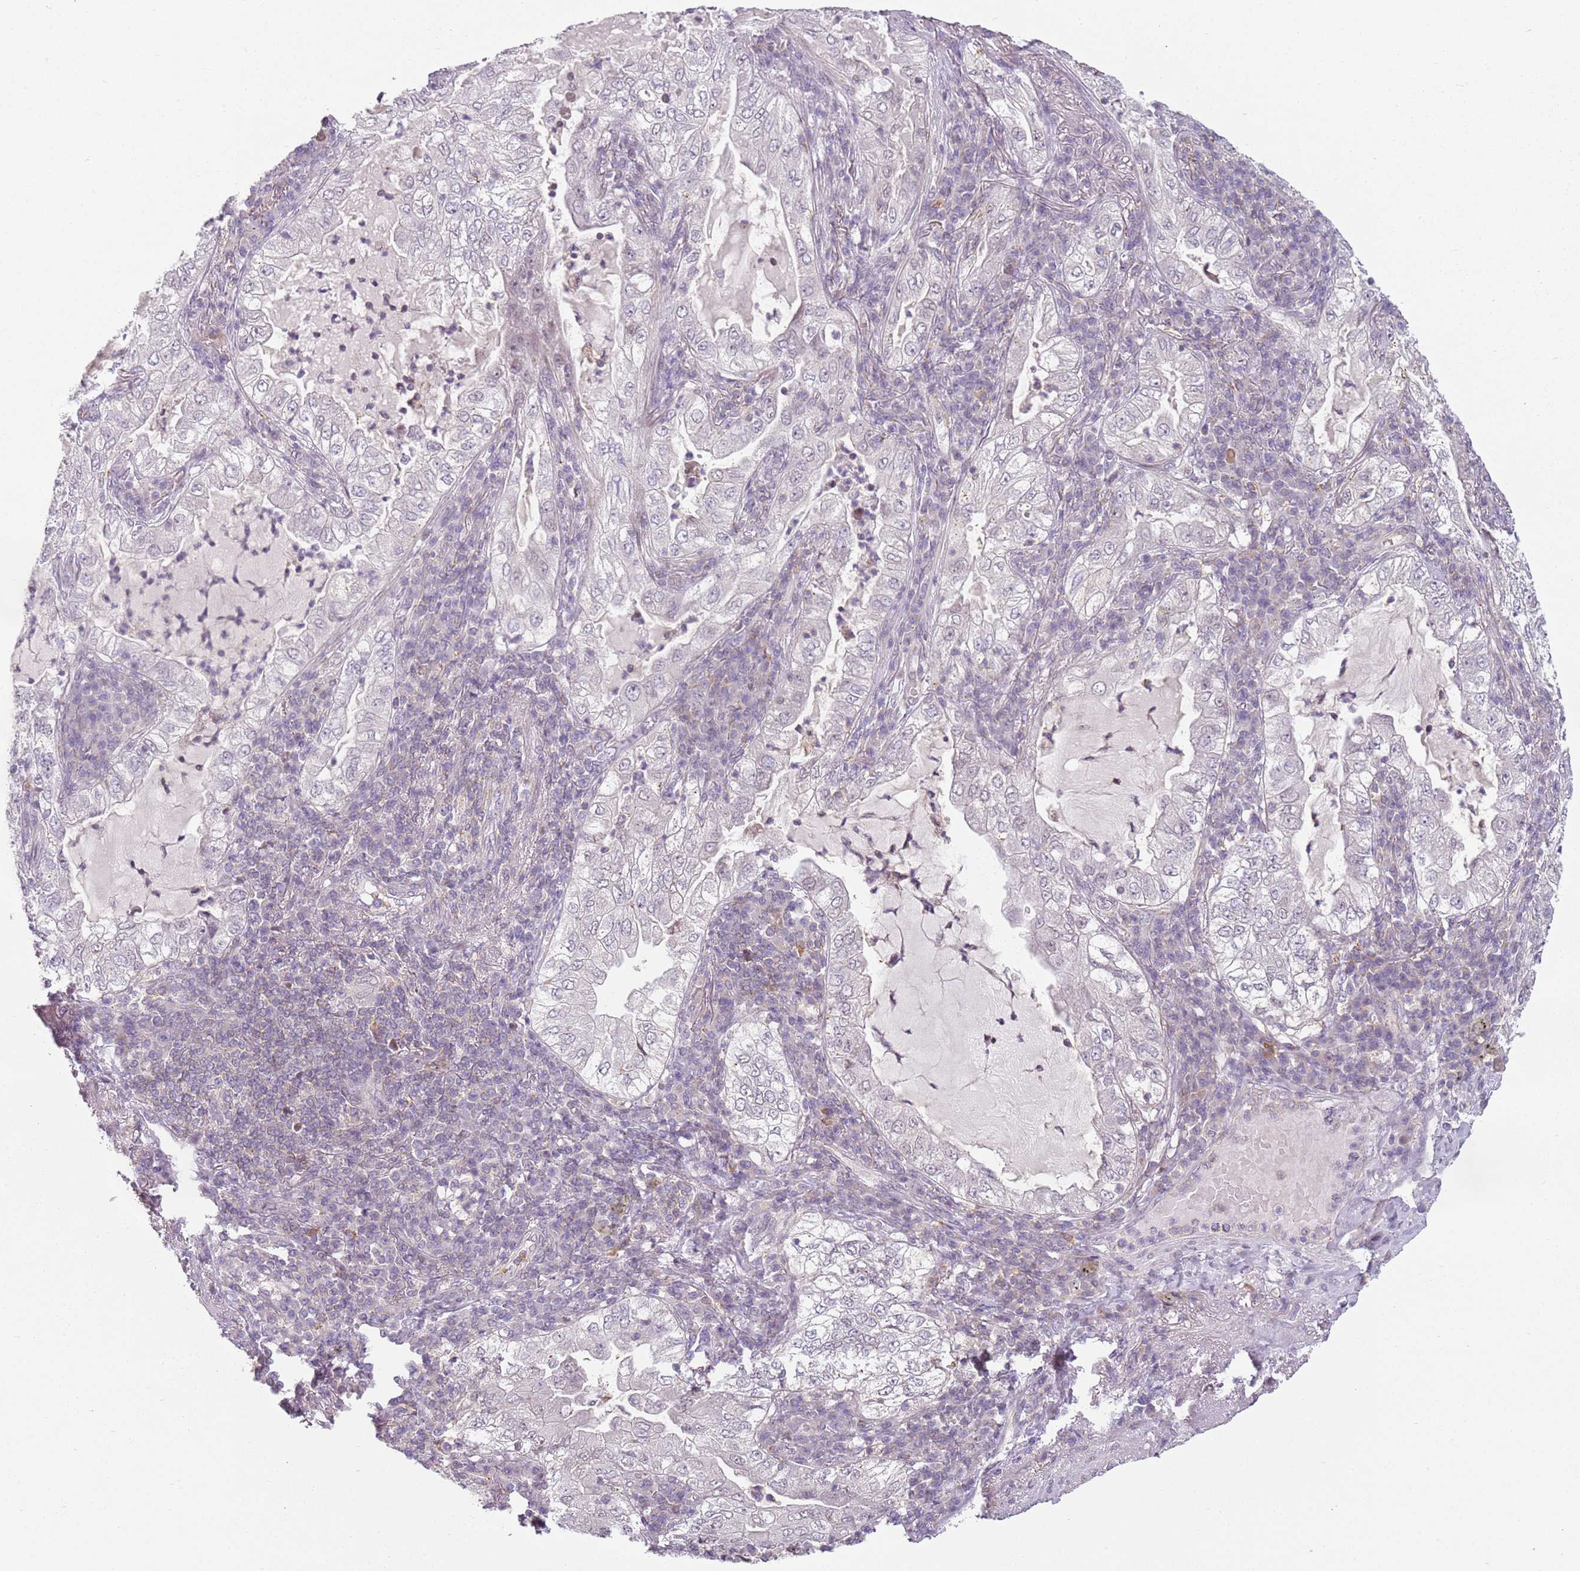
{"staining": {"intensity": "negative", "quantity": "none", "location": "none"}, "tissue": "lung cancer", "cell_type": "Tumor cells", "image_type": "cancer", "snomed": [{"axis": "morphology", "description": "Adenocarcinoma, NOS"}, {"axis": "topography", "description": "Lung"}], "caption": "Adenocarcinoma (lung) stained for a protein using IHC reveals no positivity tumor cells.", "gene": "DEFB116", "patient": {"sex": "female", "age": 73}}